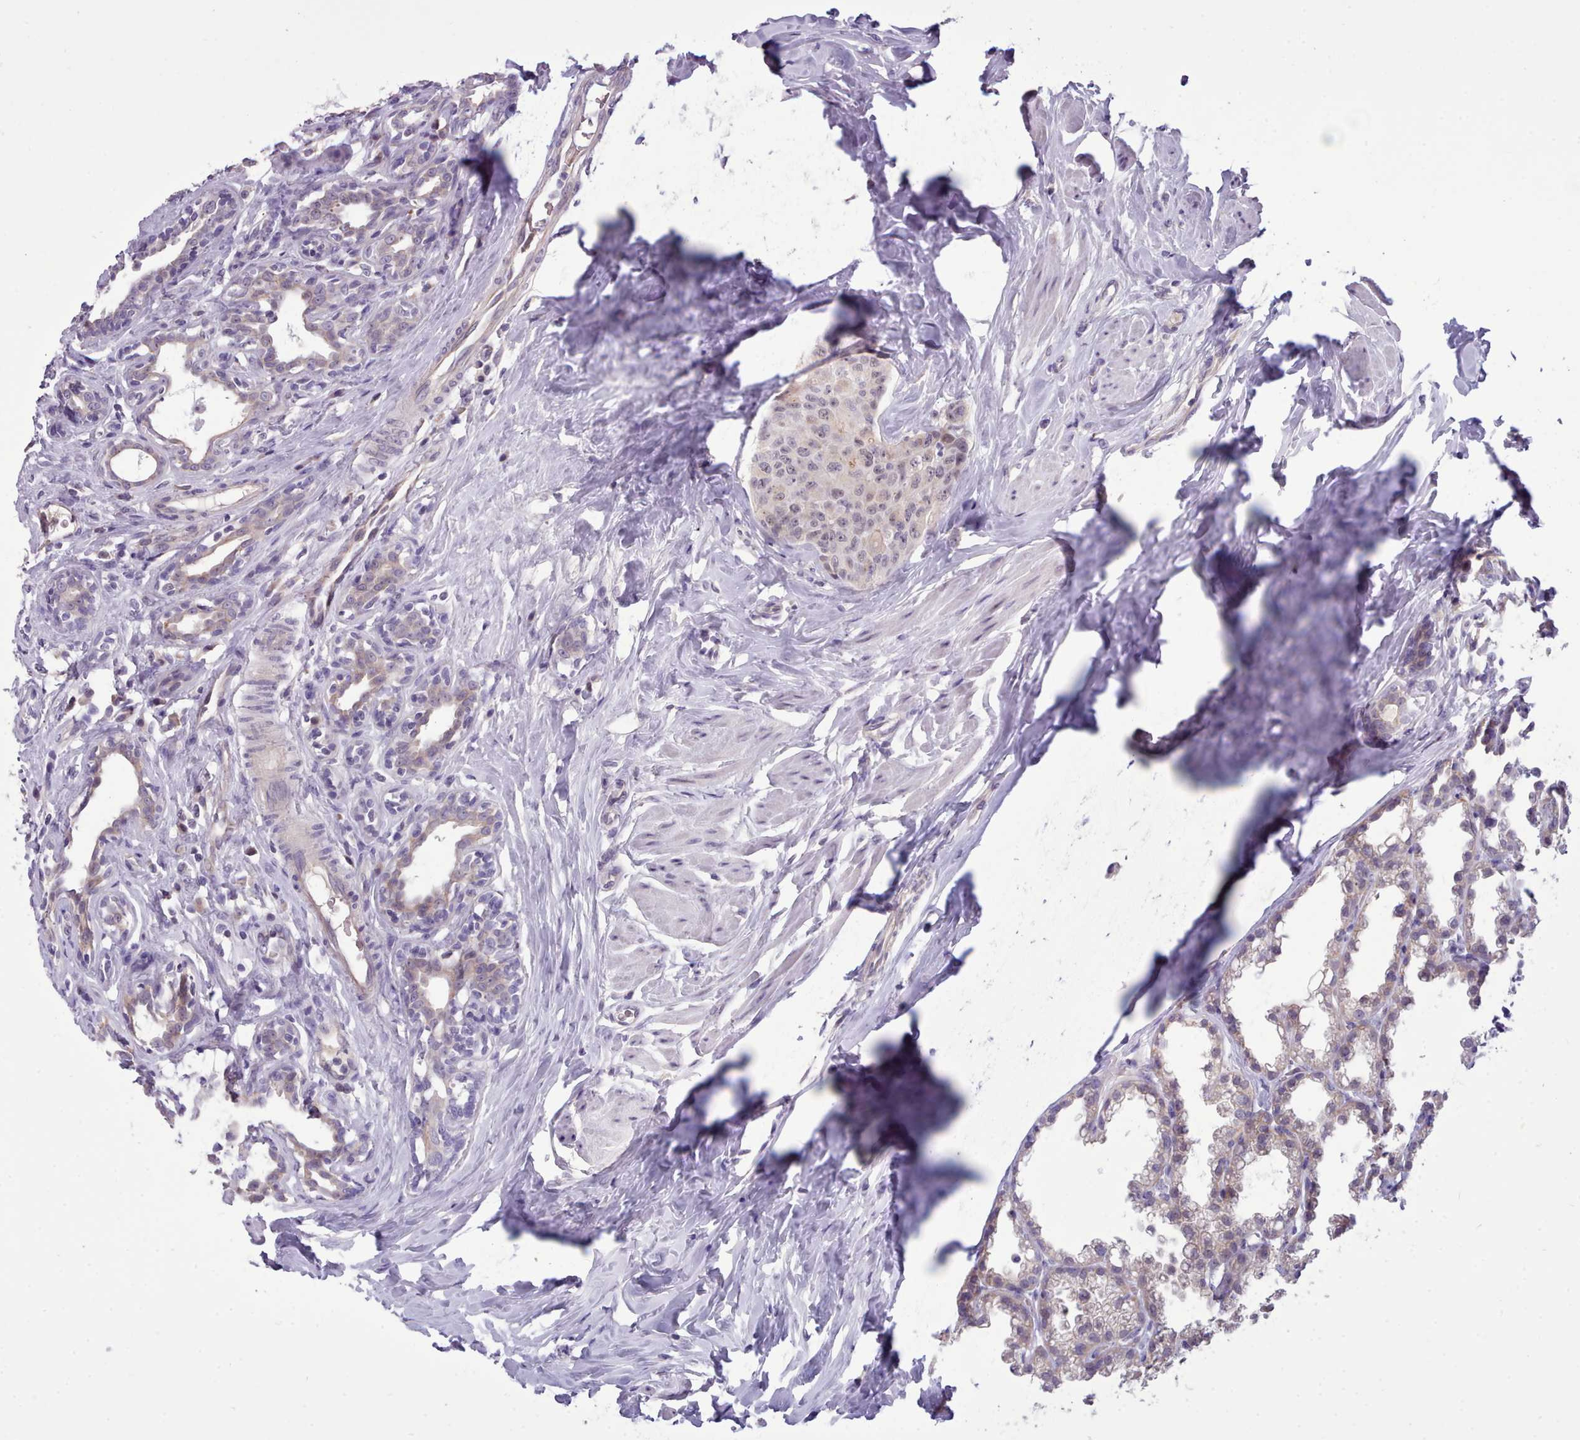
{"staining": {"intensity": "weak", "quantity": "25%-75%", "location": "cytoplasmic/membranous"}, "tissue": "breast cancer", "cell_type": "Tumor cells", "image_type": "cancer", "snomed": [{"axis": "morphology", "description": "Duct carcinoma"}, {"axis": "topography", "description": "Breast"}], "caption": "Breast cancer stained for a protein (brown) demonstrates weak cytoplasmic/membranous positive staining in approximately 25%-75% of tumor cells.", "gene": "KCTD16", "patient": {"sex": "female", "age": 40}}